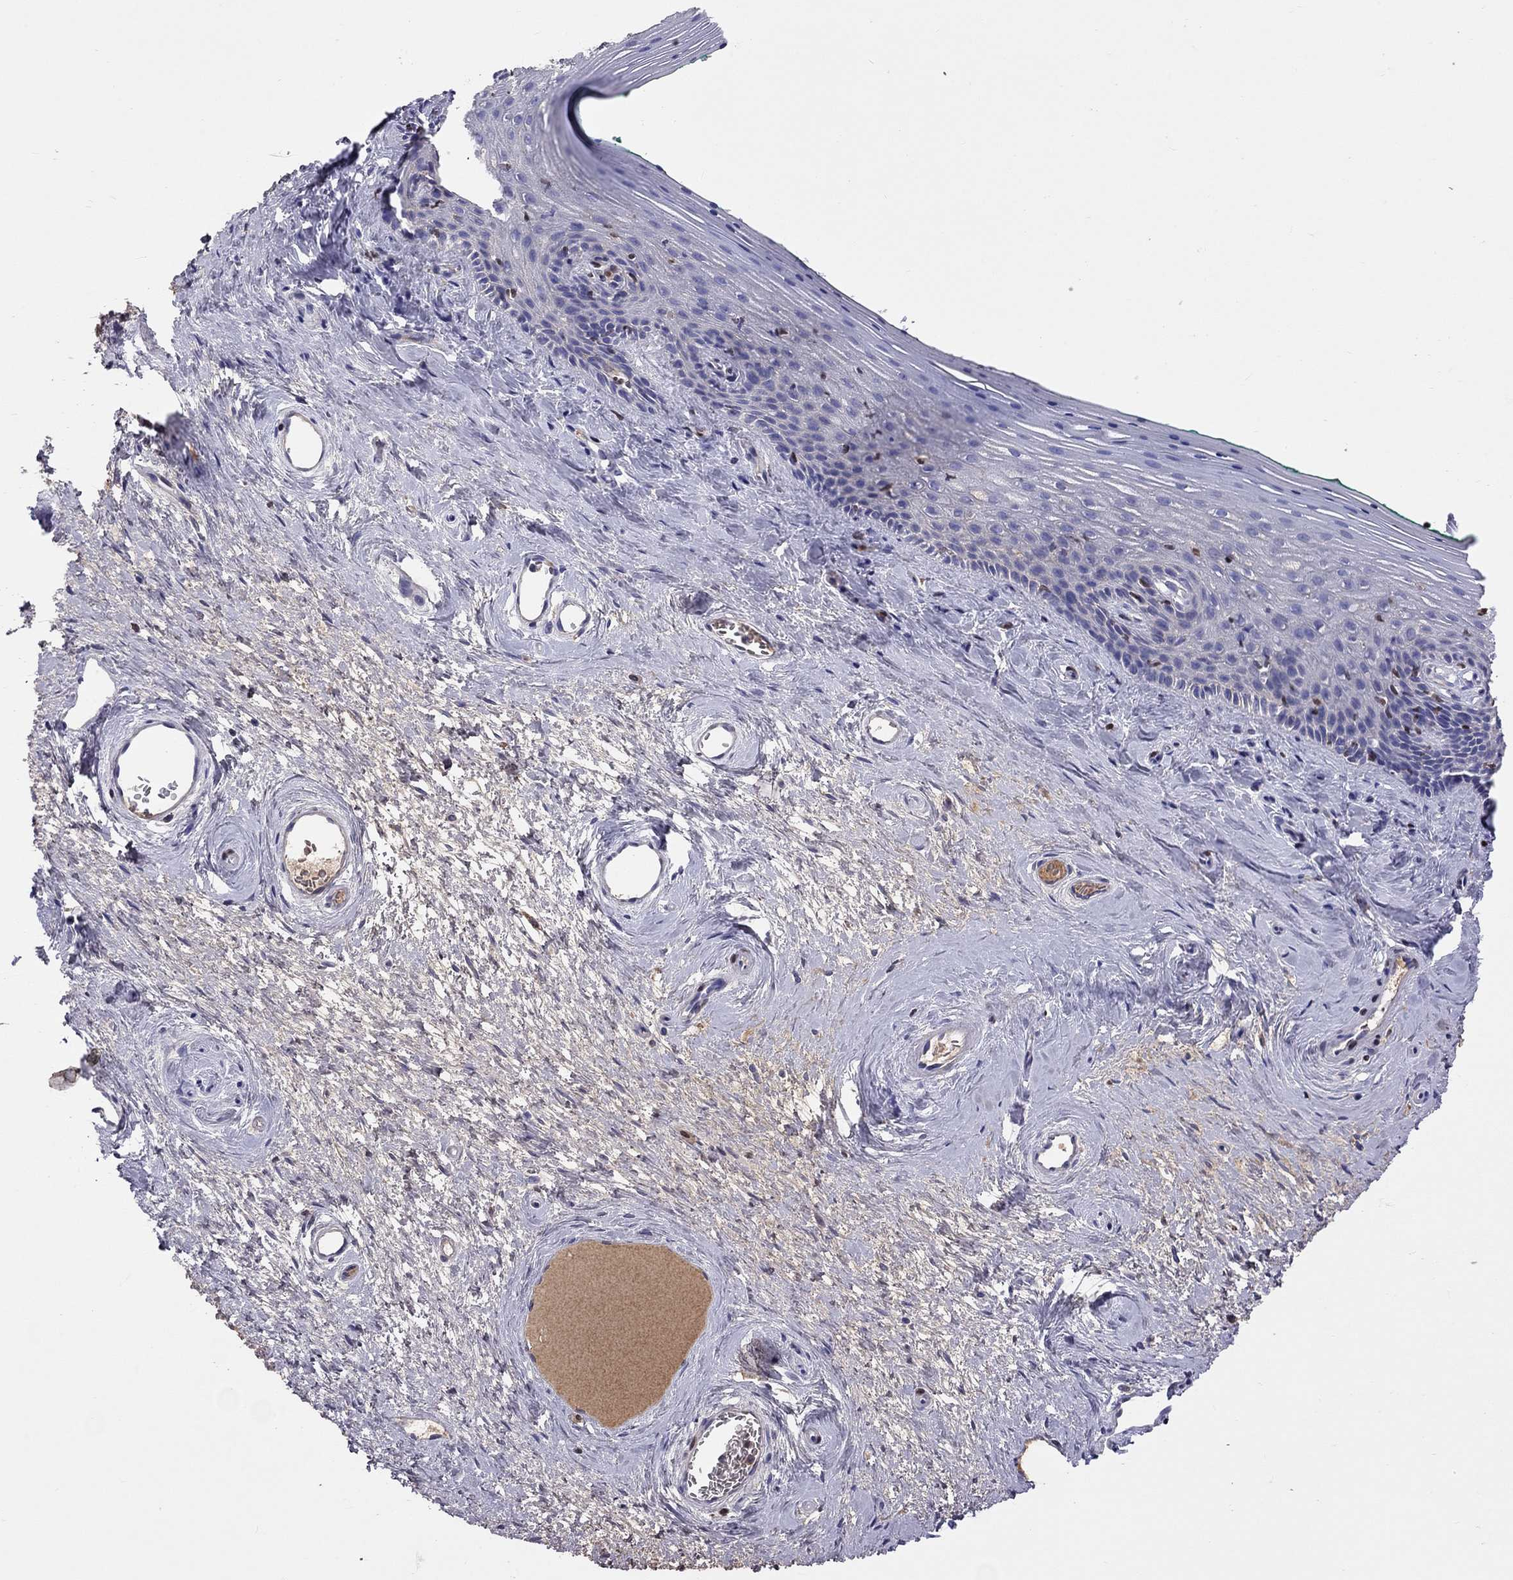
{"staining": {"intensity": "negative", "quantity": "none", "location": "none"}, "tissue": "vagina", "cell_type": "Squamous epithelial cells", "image_type": "normal", "snomed": [{"axis": "morphology", "description": "Normal tissue, NOS"}, {"axis": "topography", "description": "Vagina"}], "caption": "The image displays no staining of squamous epithelial cells in benign vagina.", "gene": "SERPINA3", "patient": {"sex": "female", "age": 45}}